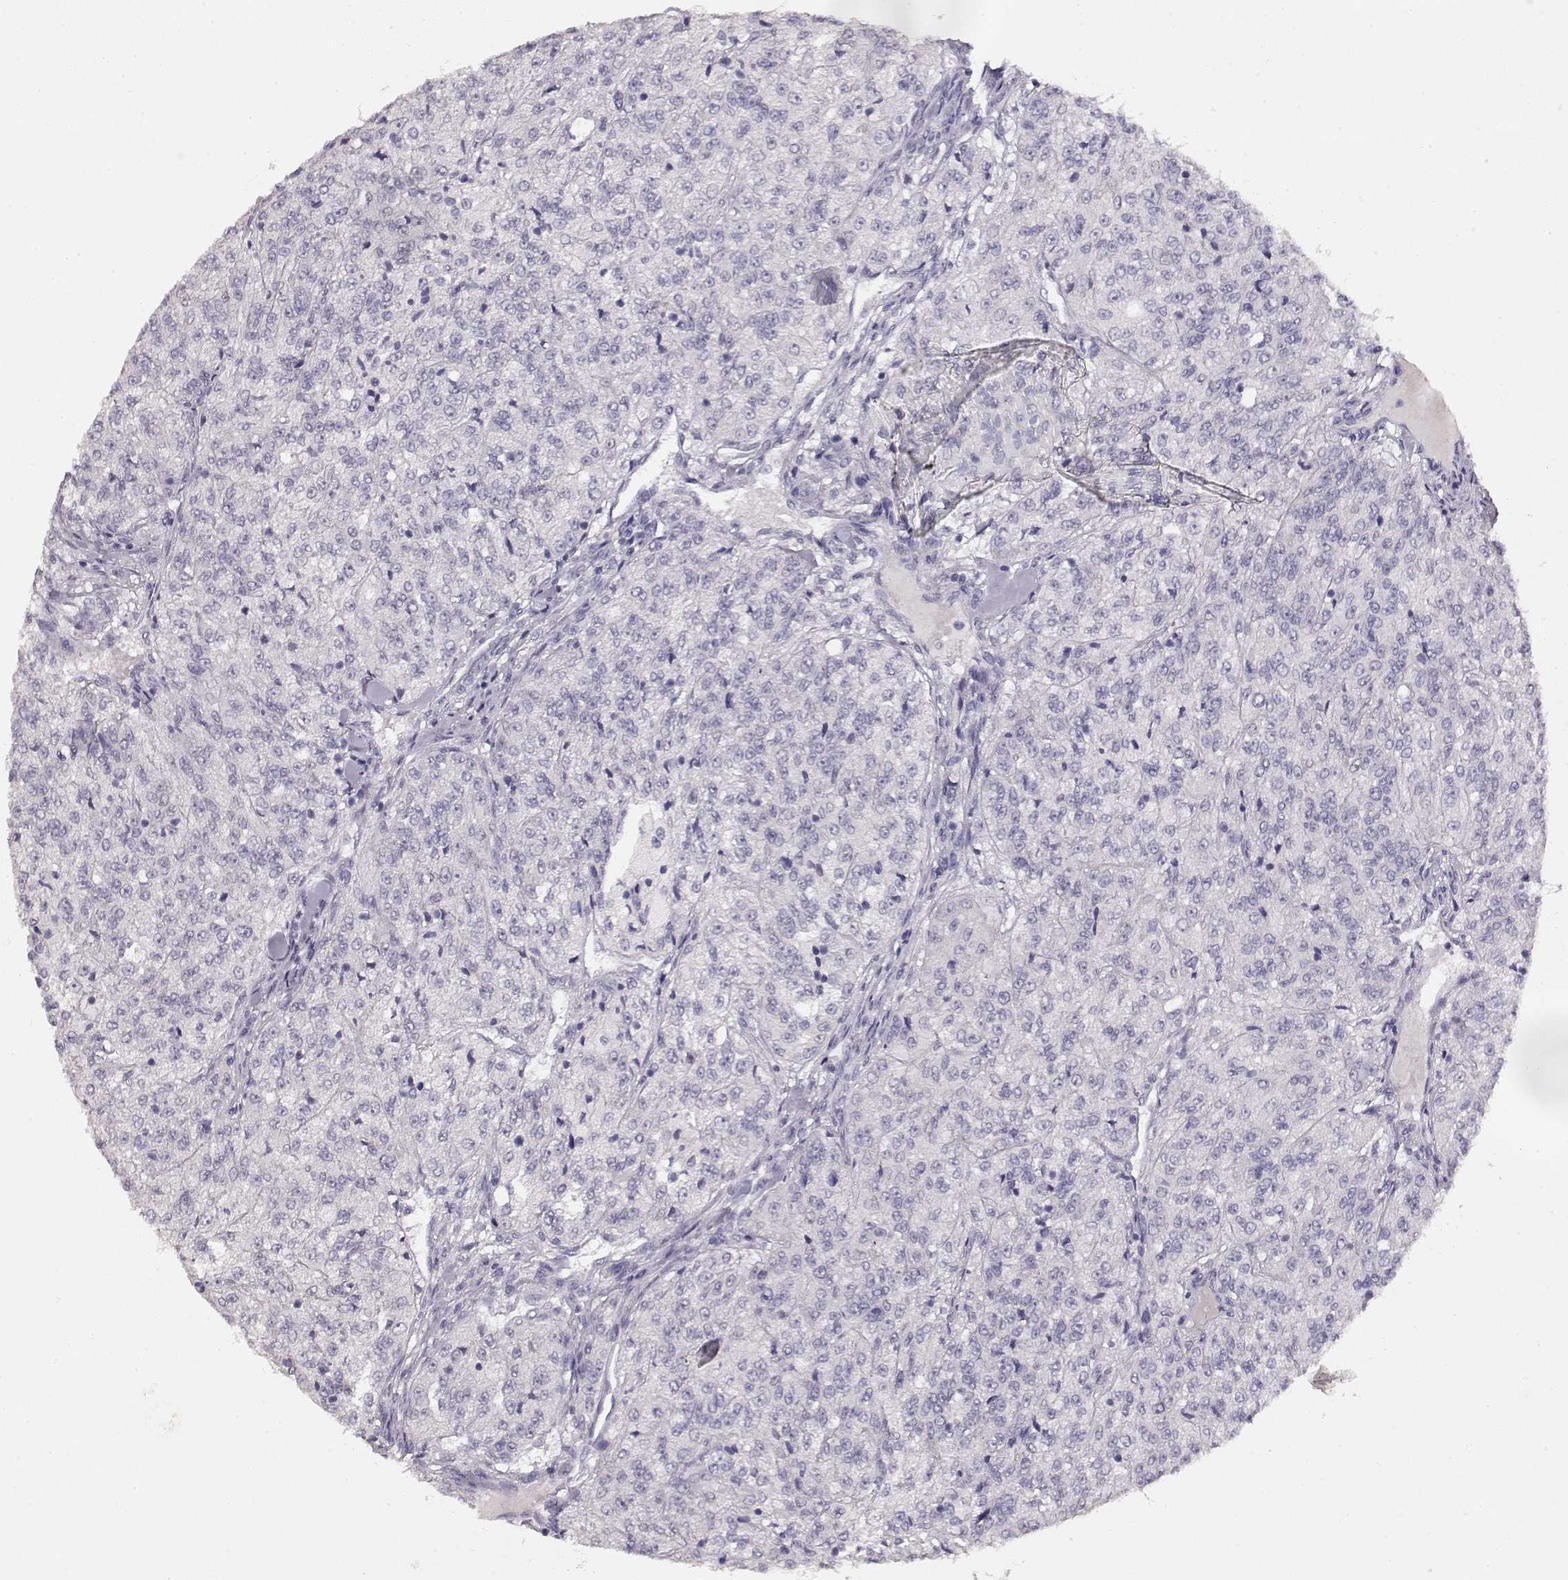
{"staining": {"intensity": "negative", "quantity": "none", "location": "none"}, "tissue": "renal cancer", "cell_type": "Tumor cells", "image_type": "cancer", "snomed": [{"axis": "morphology", "description": "Adenocarcinoma, NOS"}, {"axis": "topography", "description": "Kidney"}], "caption": "An image of human renal cancer is negative for staining in tumor cells.", "gene": "TPH2", "patient": {"sex": "female", "age": 63}}